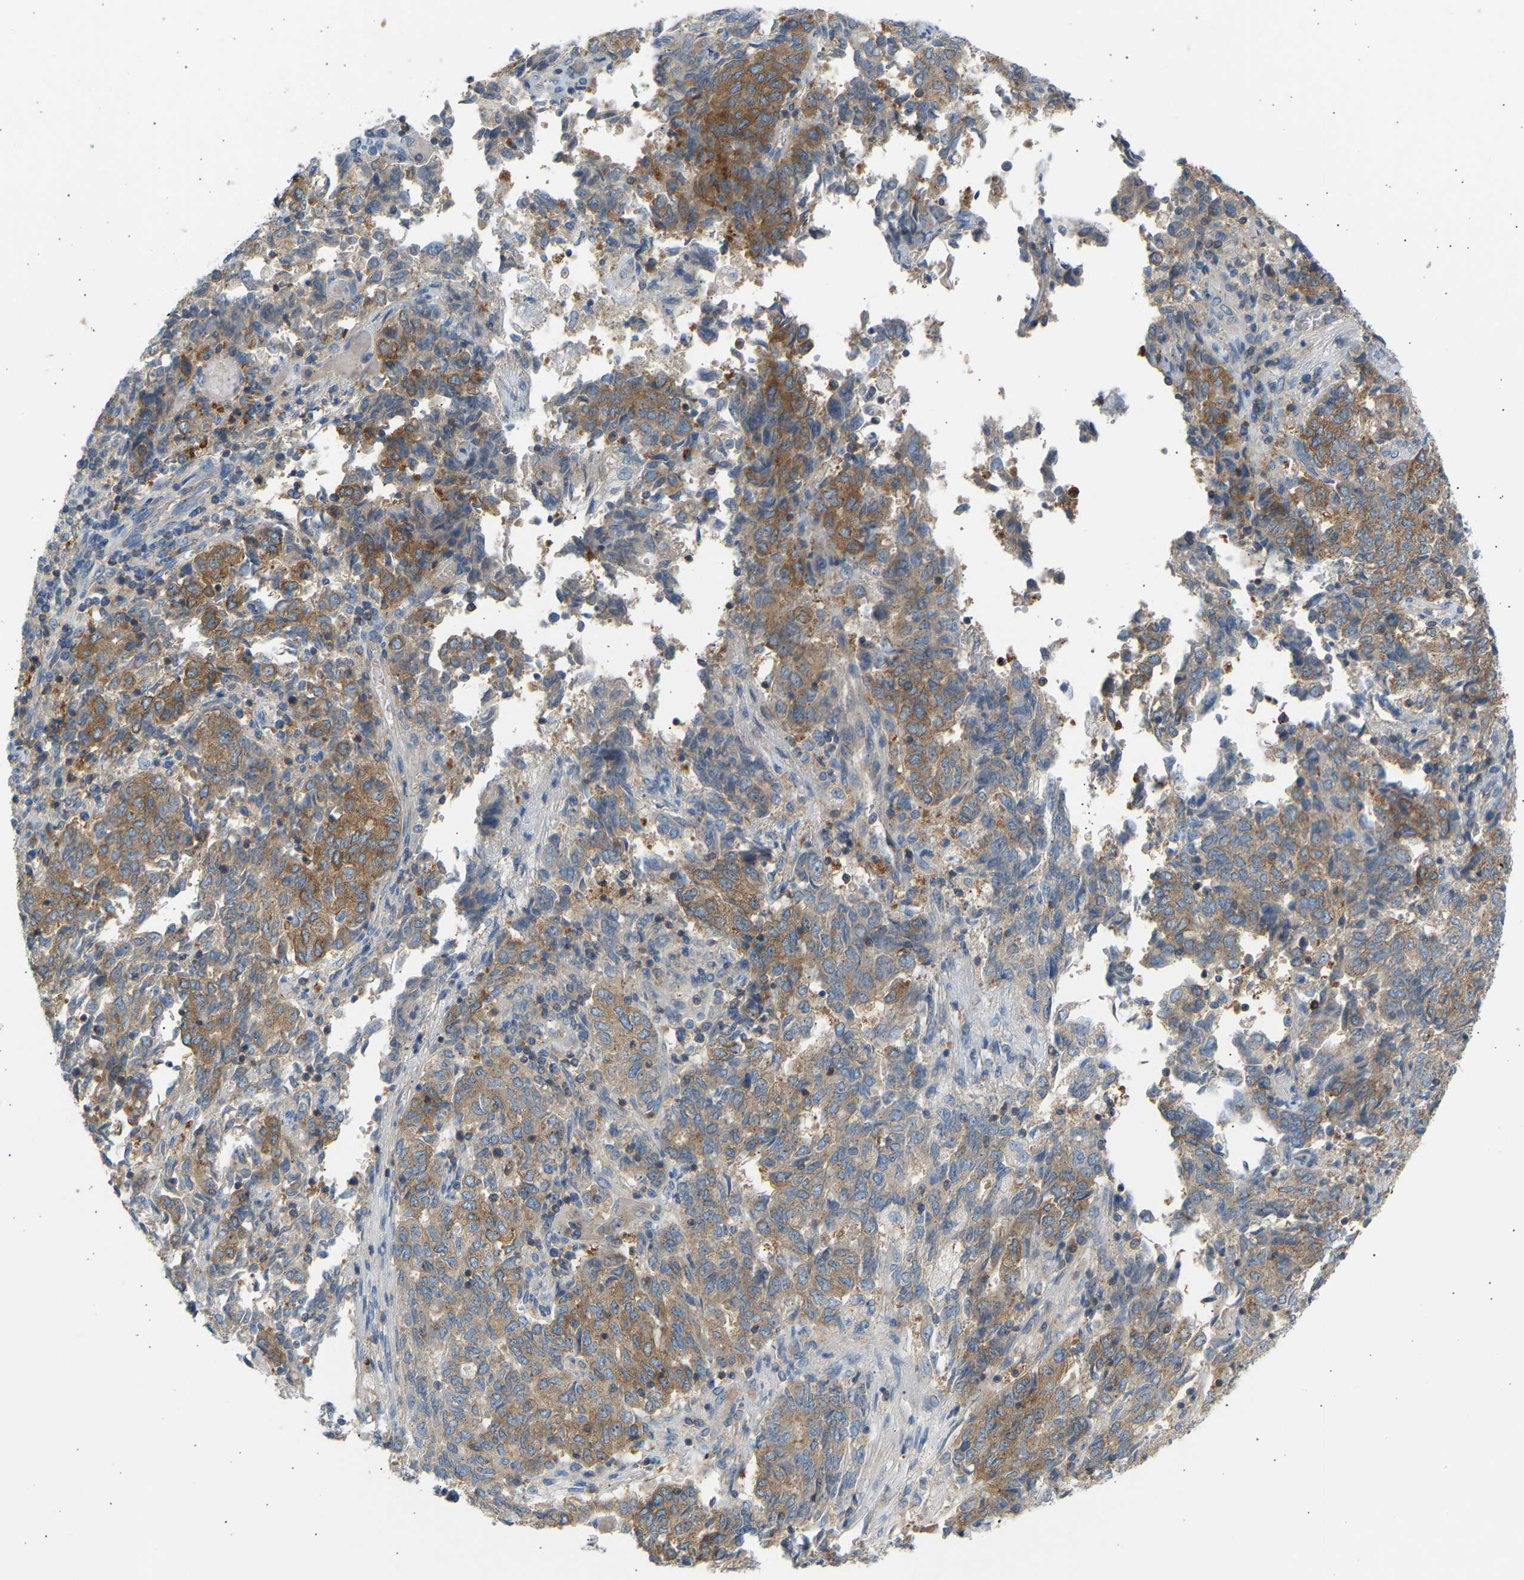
{"staining": {"intensity": "moderate", "quantity": ">75%", "location": "cytoplasmic/membranous"}, "tissue": "endometrial cancer", "cell_type": "Tumor cells", "image_type": "cancer", "snomed": [{"axis": "morphology", "description": "Adenocarcinoma, NOS"}, {"axis": "topography", "description": "Endometrium"}], "caption": "Immunohistochemistry (IHC) image of neoplastic tissue: endometrial cancer stained using immunohistochemistry (IHC) demonstrates medium levels of moderate protein expression localized specifically in the cytoplasmic/membranous of tumor cells, appearing as a cytoplasmic/membranous brown color.", "gene": "TRIM50", "patient": {"sex": "female", "age": 80}}